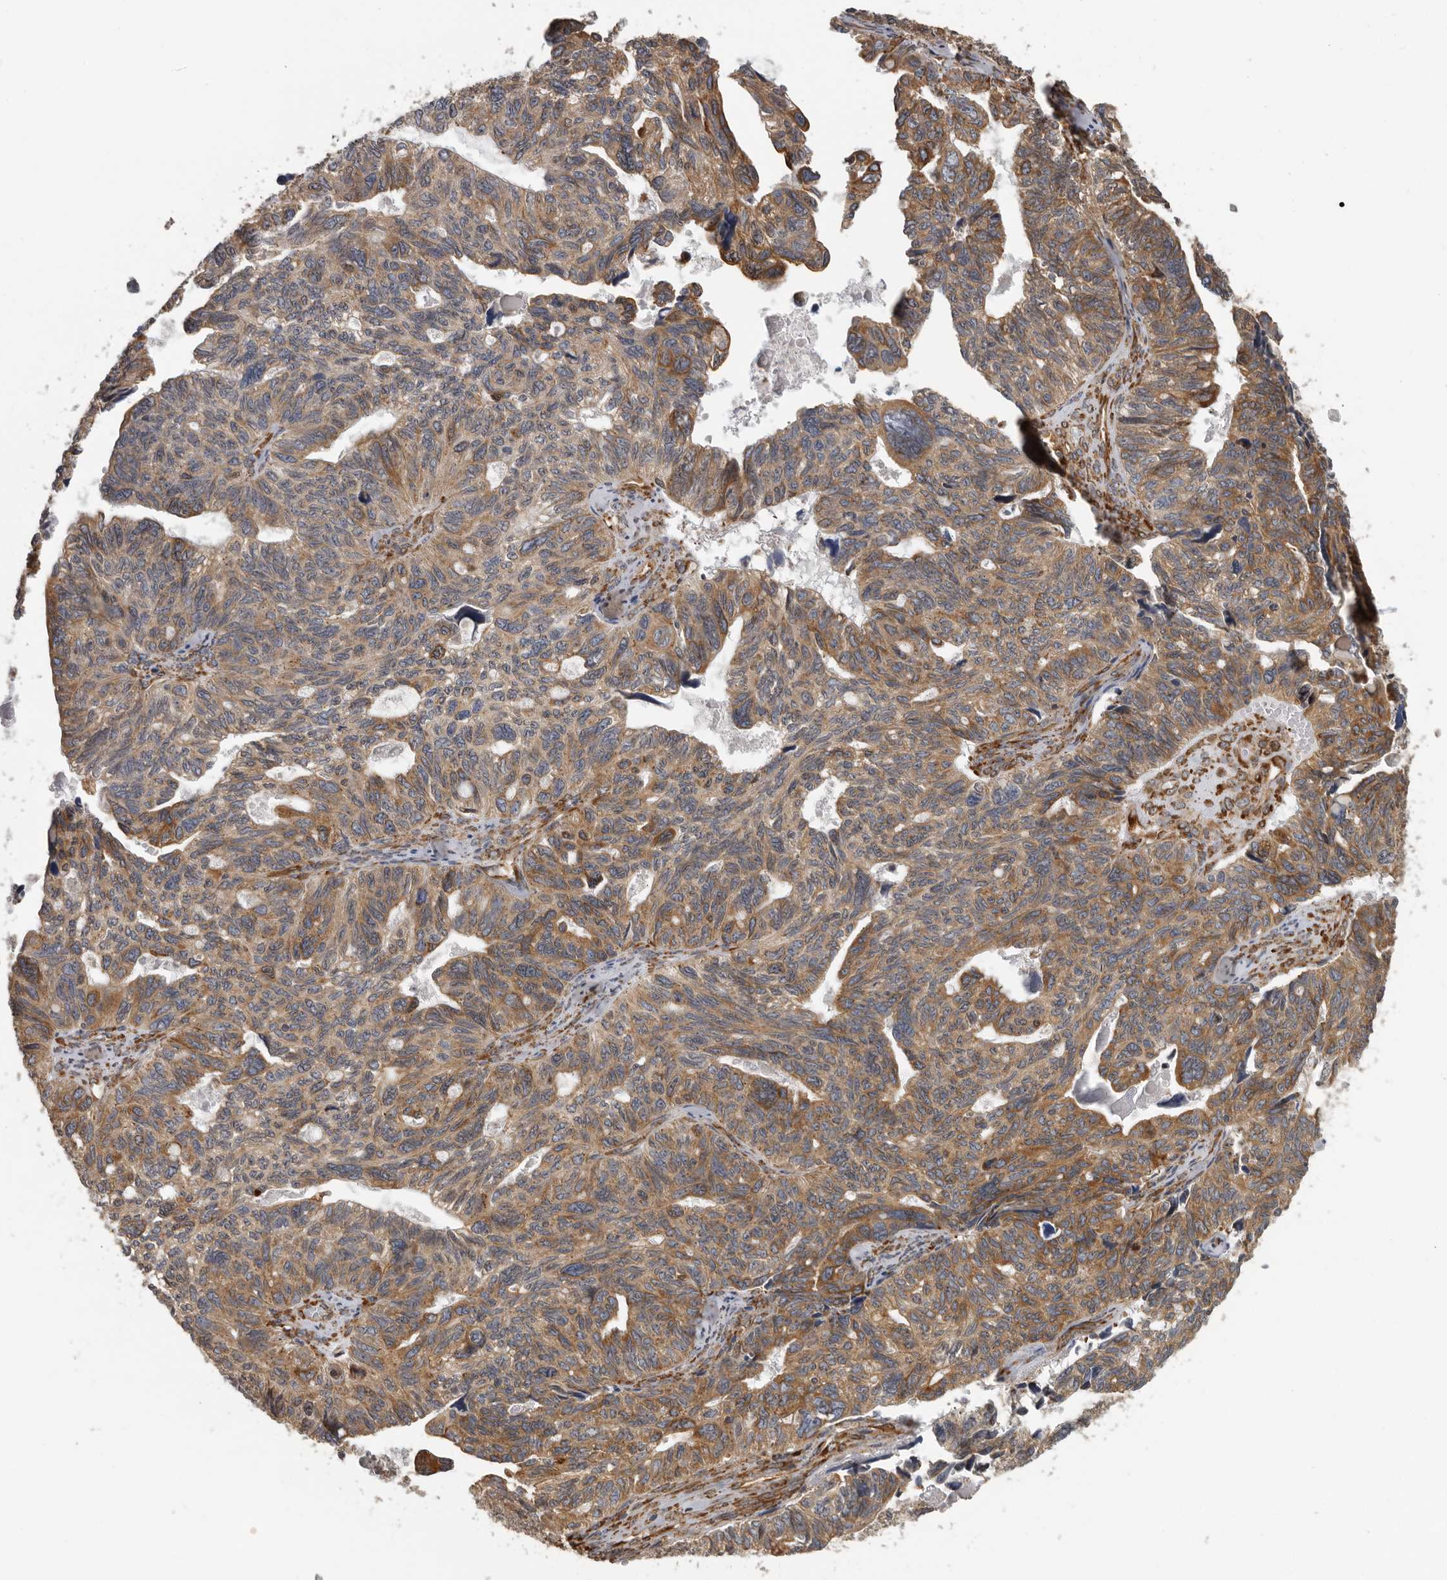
{"staining": {"intensity": "moderate", "quantity": ">75%", "location": "cytoplasmic/membranous"}, "tissue": "ovarian cancer", "cell_type": "Tumor cells", "image_type": "cancer", "snomed": [{"axis": "morphology", "description": "Cystadenocarcinoma, serous, NOS"}, {"axis": "topography", "description": "Ovary"}], "caption": "Moderate cytoplasmic/membranous protein expression is identified in about >75% of tumor cells in ovarian serous cystadenocarcinoma.", "gene": "CEP350", "patient": {"sex": "female", "age": 79}}